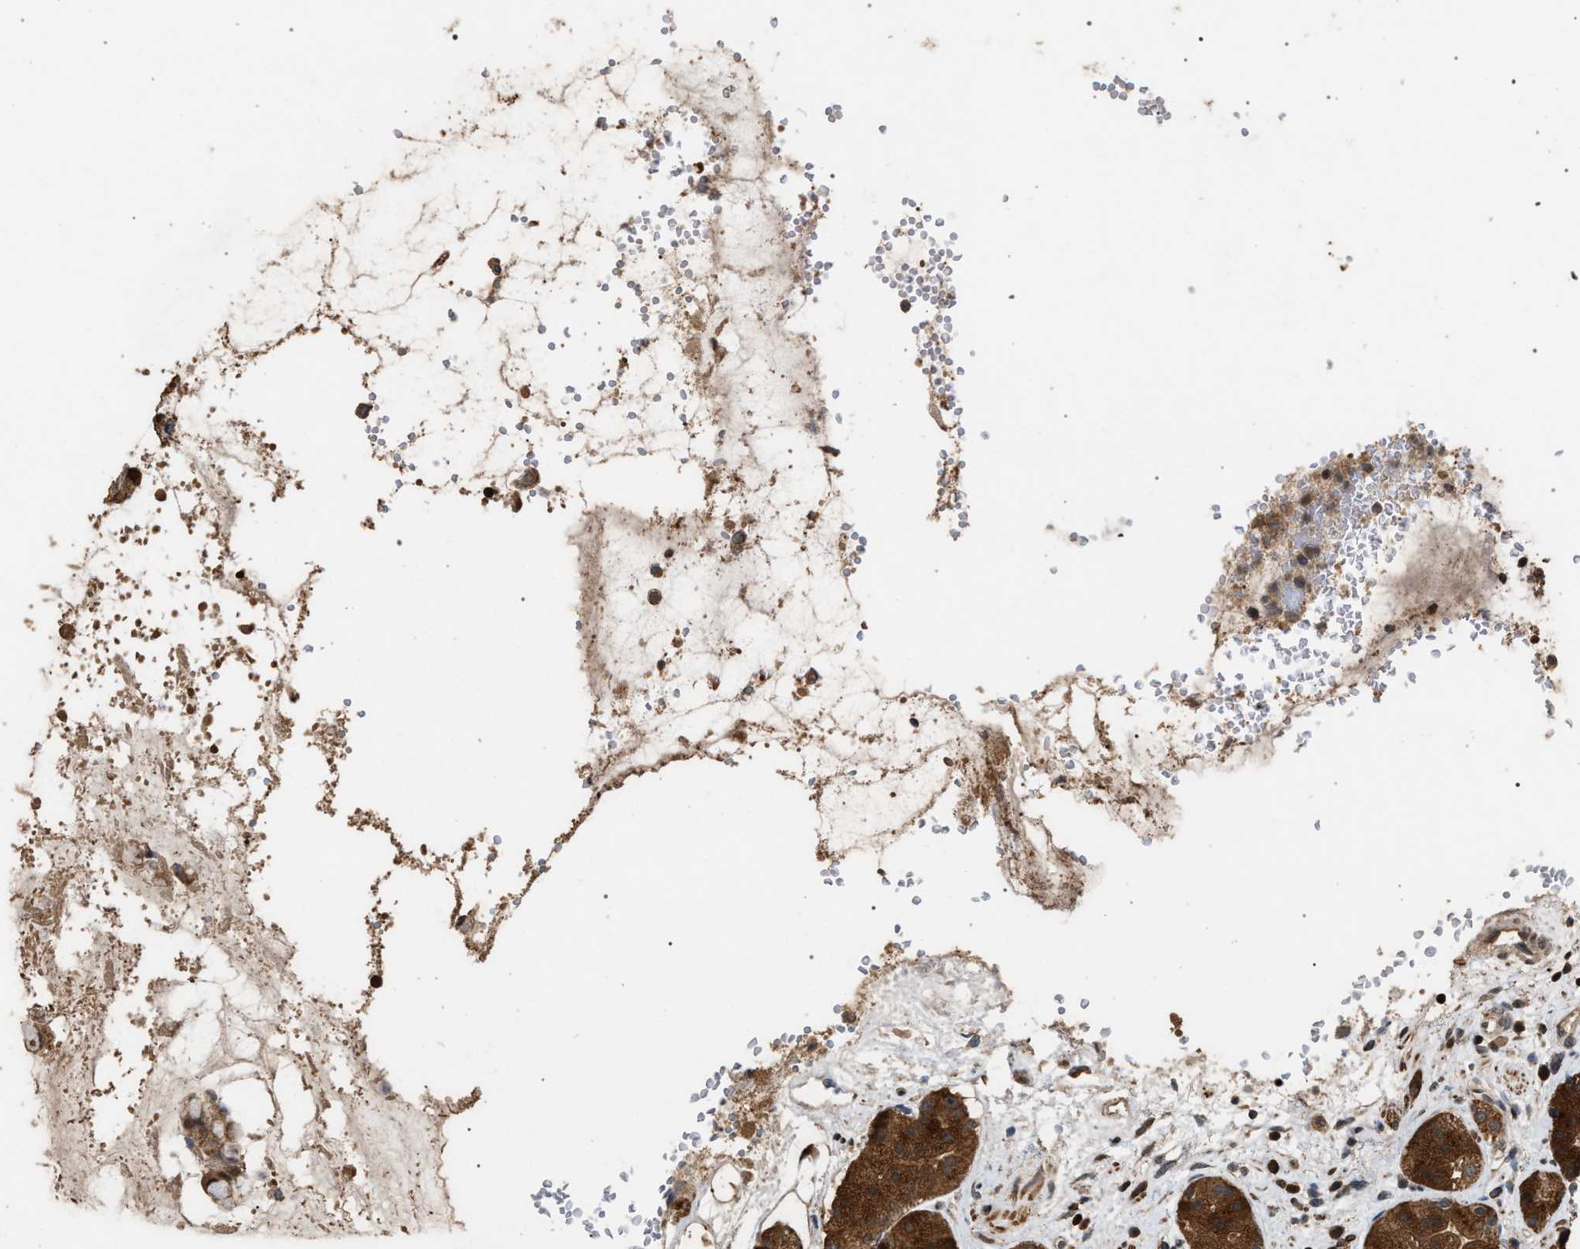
{"staining": {"intensity": "strong", "quantity": ">75%", "location": "cytoplasmic/membranous"}, "tissue": "stomach", "cell_type": "Glandular cells", "image_type": "normal", "snomed": [{"axis": "morphology", "description": "Normal tissue, NOS"}, {"axis": "topography", "description": "Stomach"}, {"axis": "topography", "description": "Stomach, lower"}], "caption": "Immunohistochemical staining of benign human stomach reveals high levels of strong cytoplasmic/membranous positivity in about >75% of glandular cells.", "gene": "NAA35", "patient": {"sex": "female", "age": 56}}